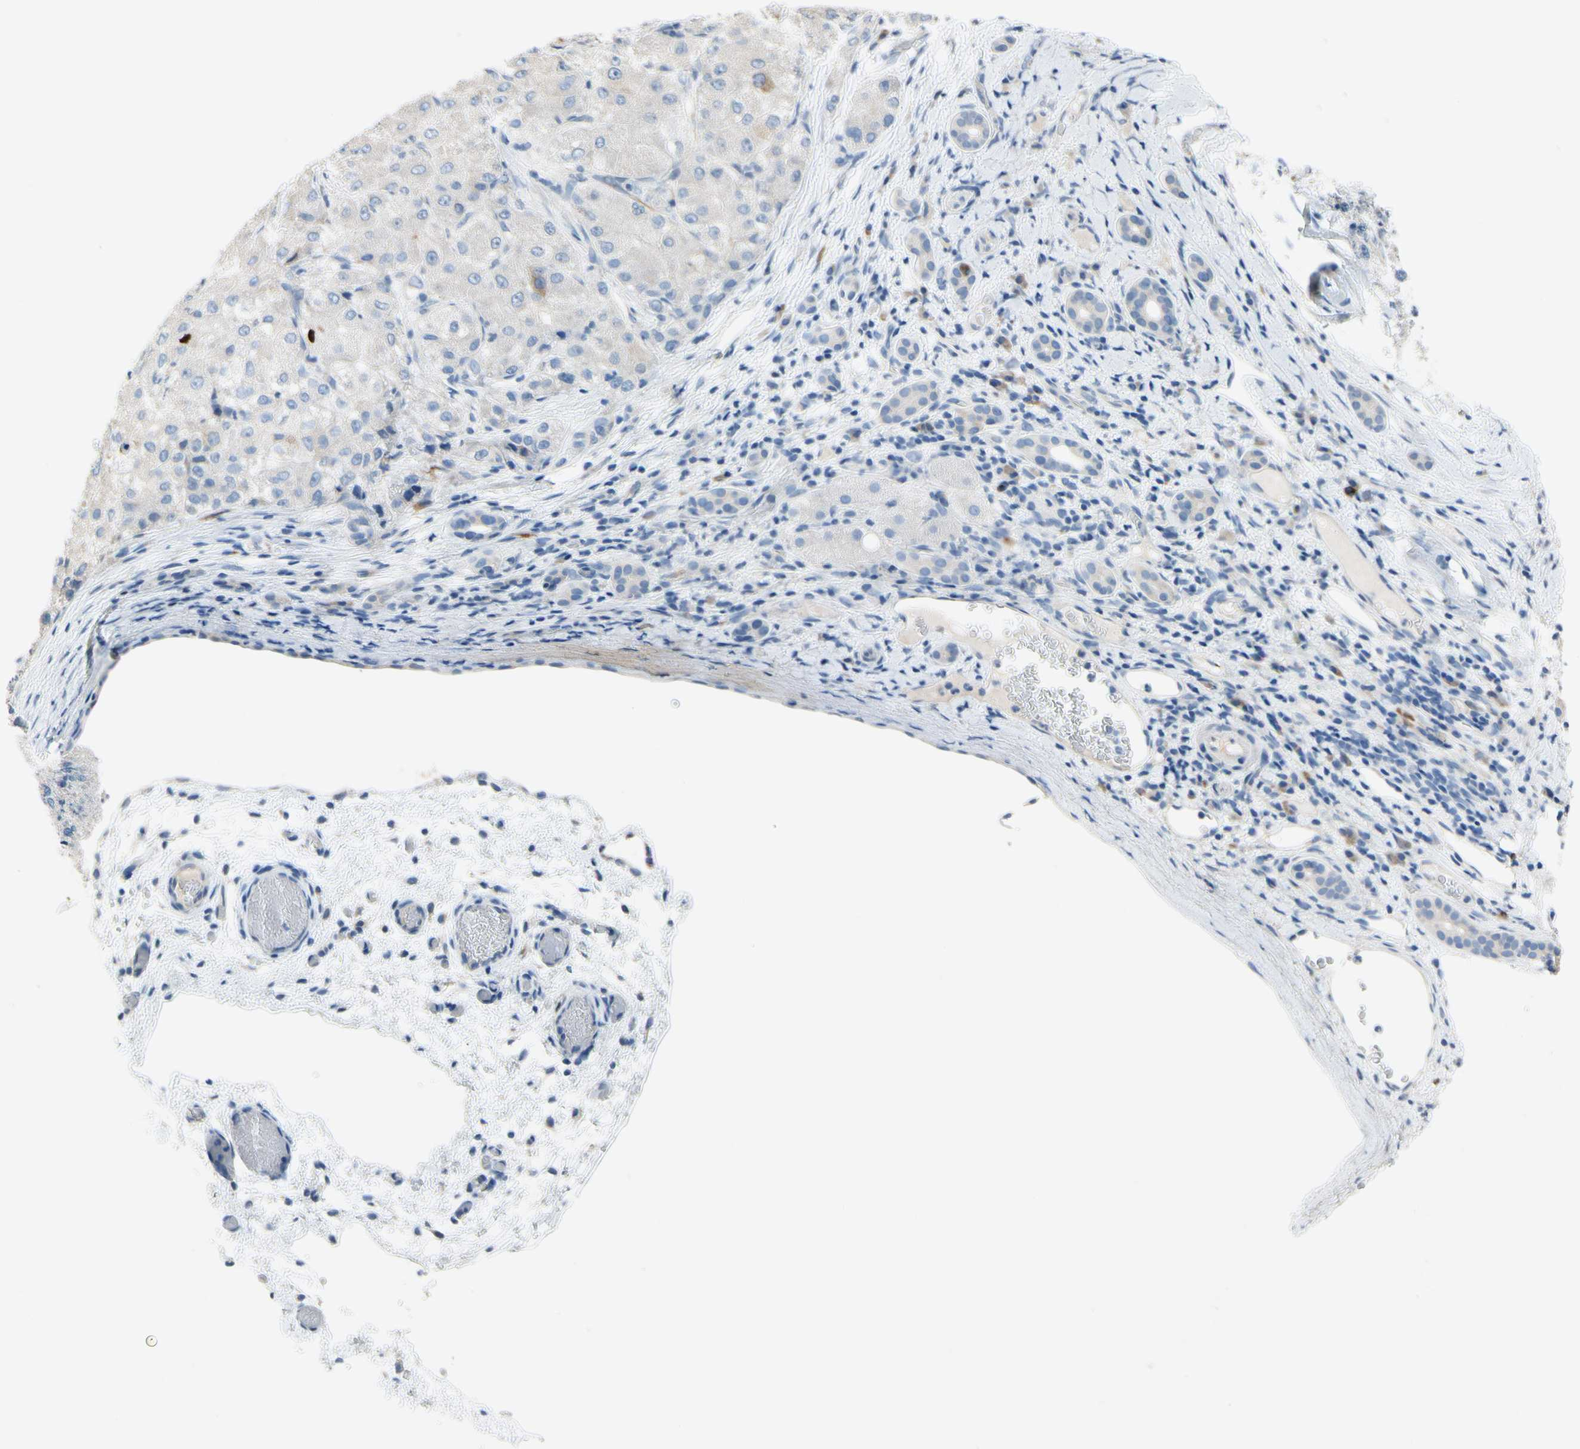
{"staining": {"intensity": "moderate", "quantity": "<25%", "location": "cytoplasmic/membranous"}, "tissue": "liver cancer", "cell_type": "Tumor cells", "image_type": "cancer", "snomed": [{"axis": "morphology", "description": "Carcinoma, Hepatocellular, NOS"}, {"axis": "topography", "description": "Liver"}], "caption": "Immunohistochemistry image of liver cancer stained for a protein (brown), which displays low levels of moderate cytoplasmic/membranous staining in about <25% of tumor cells.", "gene": "CKAP2", "patient": {"sex": "male", "age": 80}}